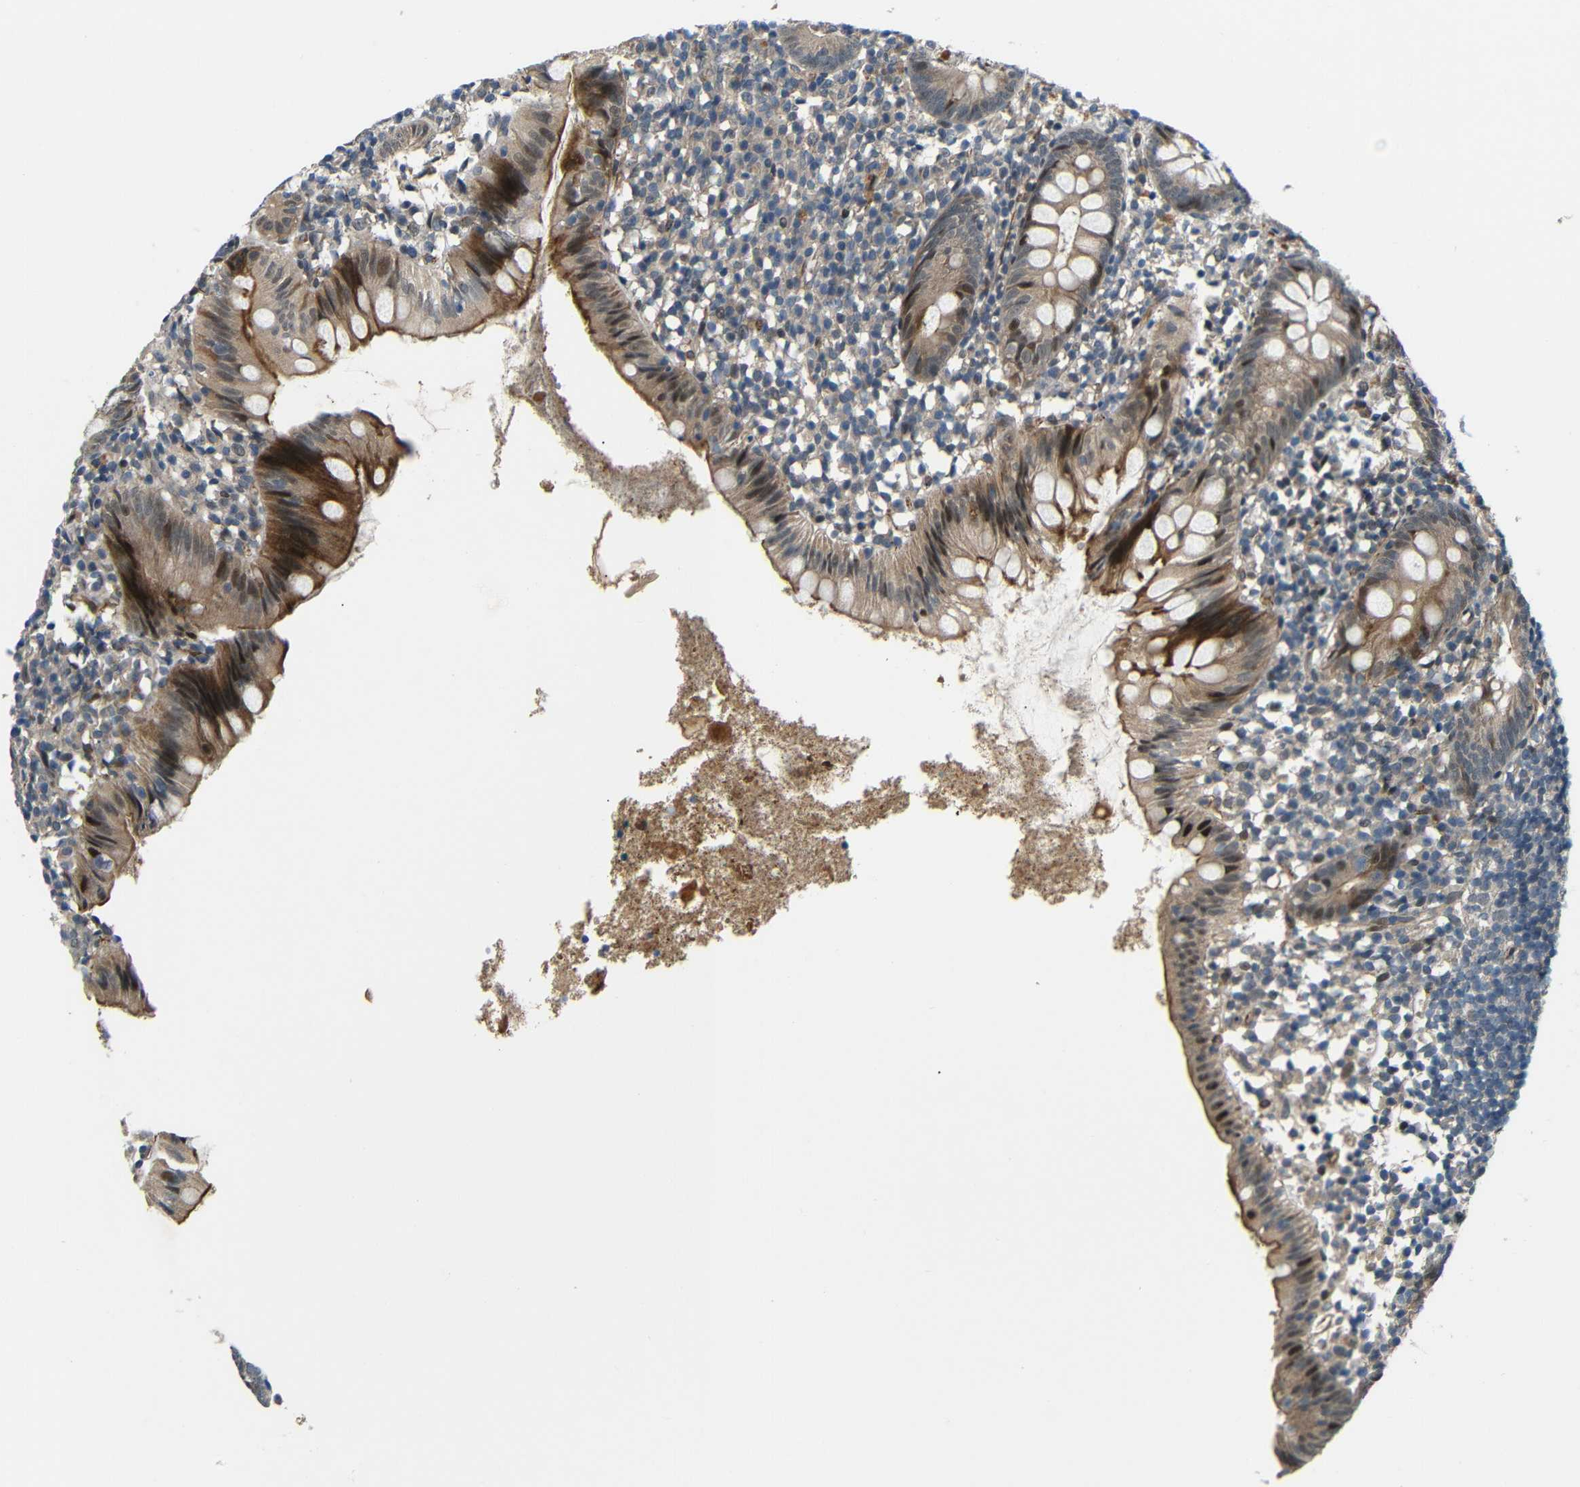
{"staining": {"intensity": "moderate", "quantity": ">75%", "location": "cytoplasmic/membranous,nuclear"}, "tissue": "appendix", "cell_type": "Glandular cells", "image_type": "normal", "snomed": [{"axis": "morphology", "description": "Normal tissue, NOS"}, {"axis": "topography", "description": "Appendix"}], "caption": "IHC photomicrograph of normal human appendix stained for a protein (brown), which shows medium levels of moderate cytoplasmic/membranous,nuclear positivity in approximately >75% of glandular cells.", "gene": "SYDE1", "patient": {"sex": "female", "age": 20}}